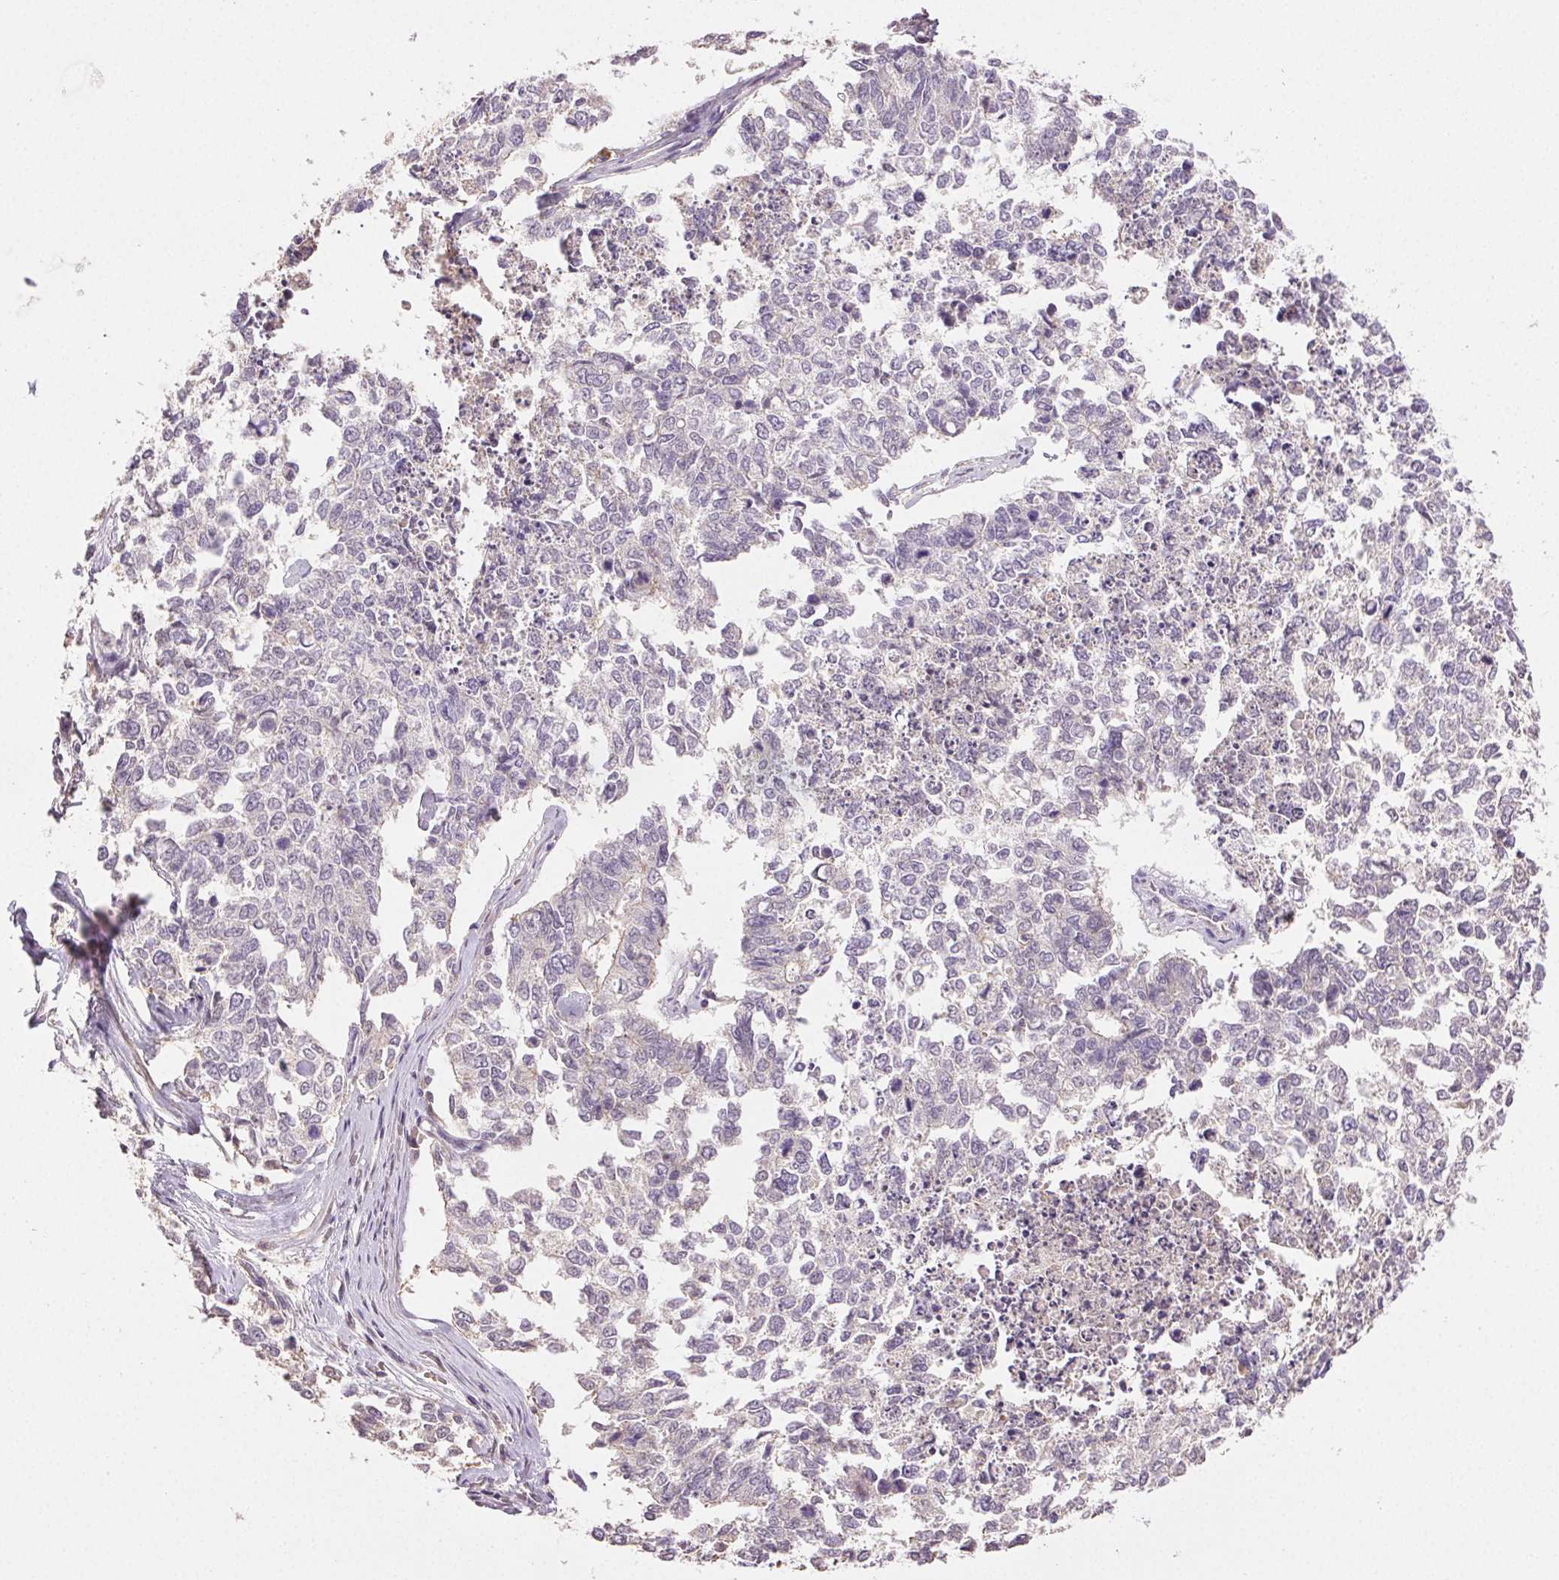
{"staining": {"intensity": "negative", "quantity": "none", "location": "none"}, "tissue": "cervical cancer", "cell_type": "Tumor cells", "image_type": "cancer", "snomed": [{"axis": "morphology", "description": "Adenocarcinoma, NOS"}, {"axis": "topography", "description": "Cervix"}], "caption": "This is an immunohistochemistry histopathology image of human adenocarcinoma (cervical). There is no expression in tumor cells.", "gene": "TMEM253", "patient": {"sex": "female", "age": 63}}